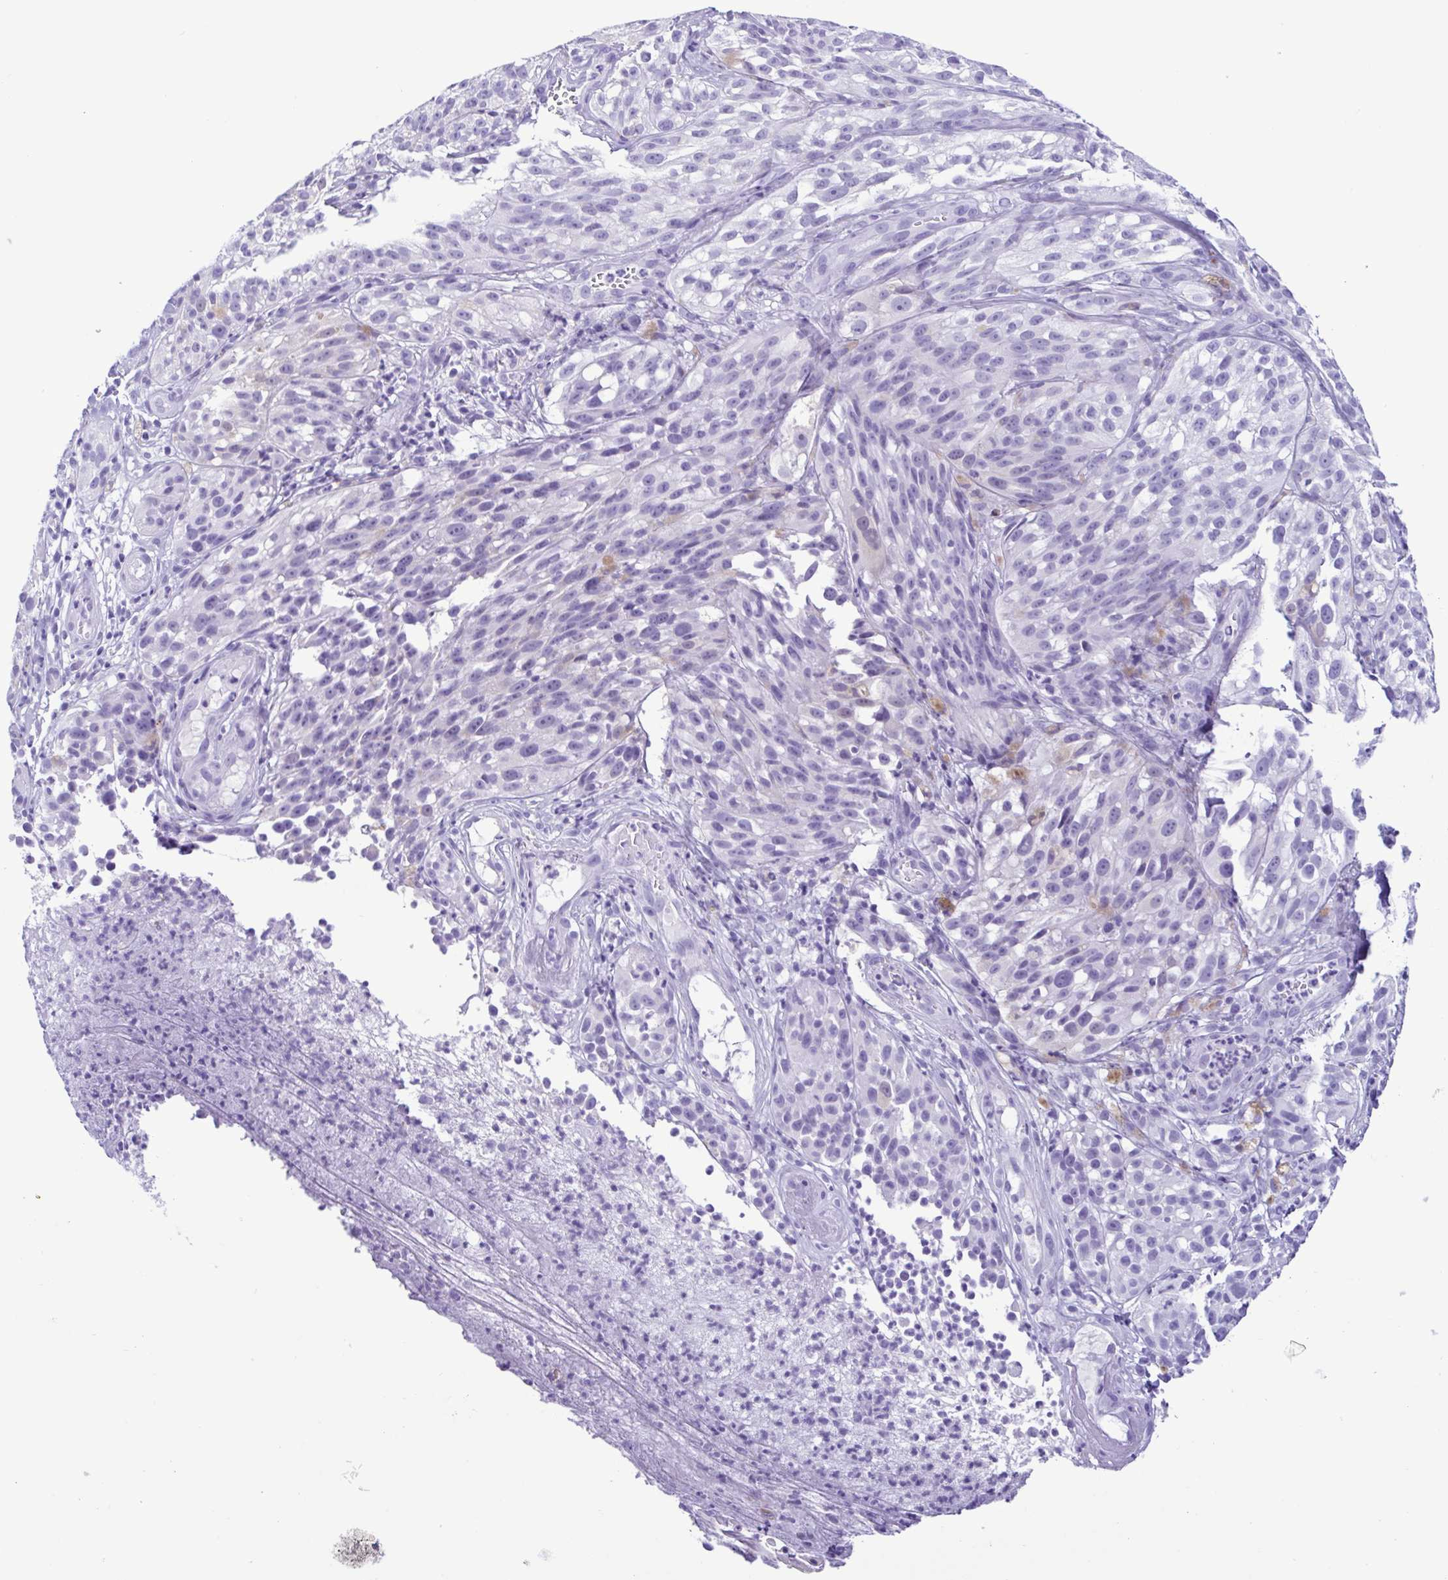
{"staining": {"intensity": "negative", "quantity": "none", "location": "none"}, "tissue": "melanoma", "cell_type": "Tumor cells", "image_type": "cancer", "snomed": [{"axis": "morphology", "description": "Malignant melanoma, NOS"}, {"axis": "topography", "description": "Skin"}], "caption": "High magnification brightfield microscopy of melanoma stained with DAB (3,3'-diaminobenzidine) (brown) and counterstained with hematoxylin (blue): tumor cells show no significant positivity. (DAB (3,3'-diaminobenzidine) immunohistochemistry (IHC) visualized using brightfield microscopy, high magnification).", "gene": "SPATA16", "patient": {"sex": "female", "age": 85}}